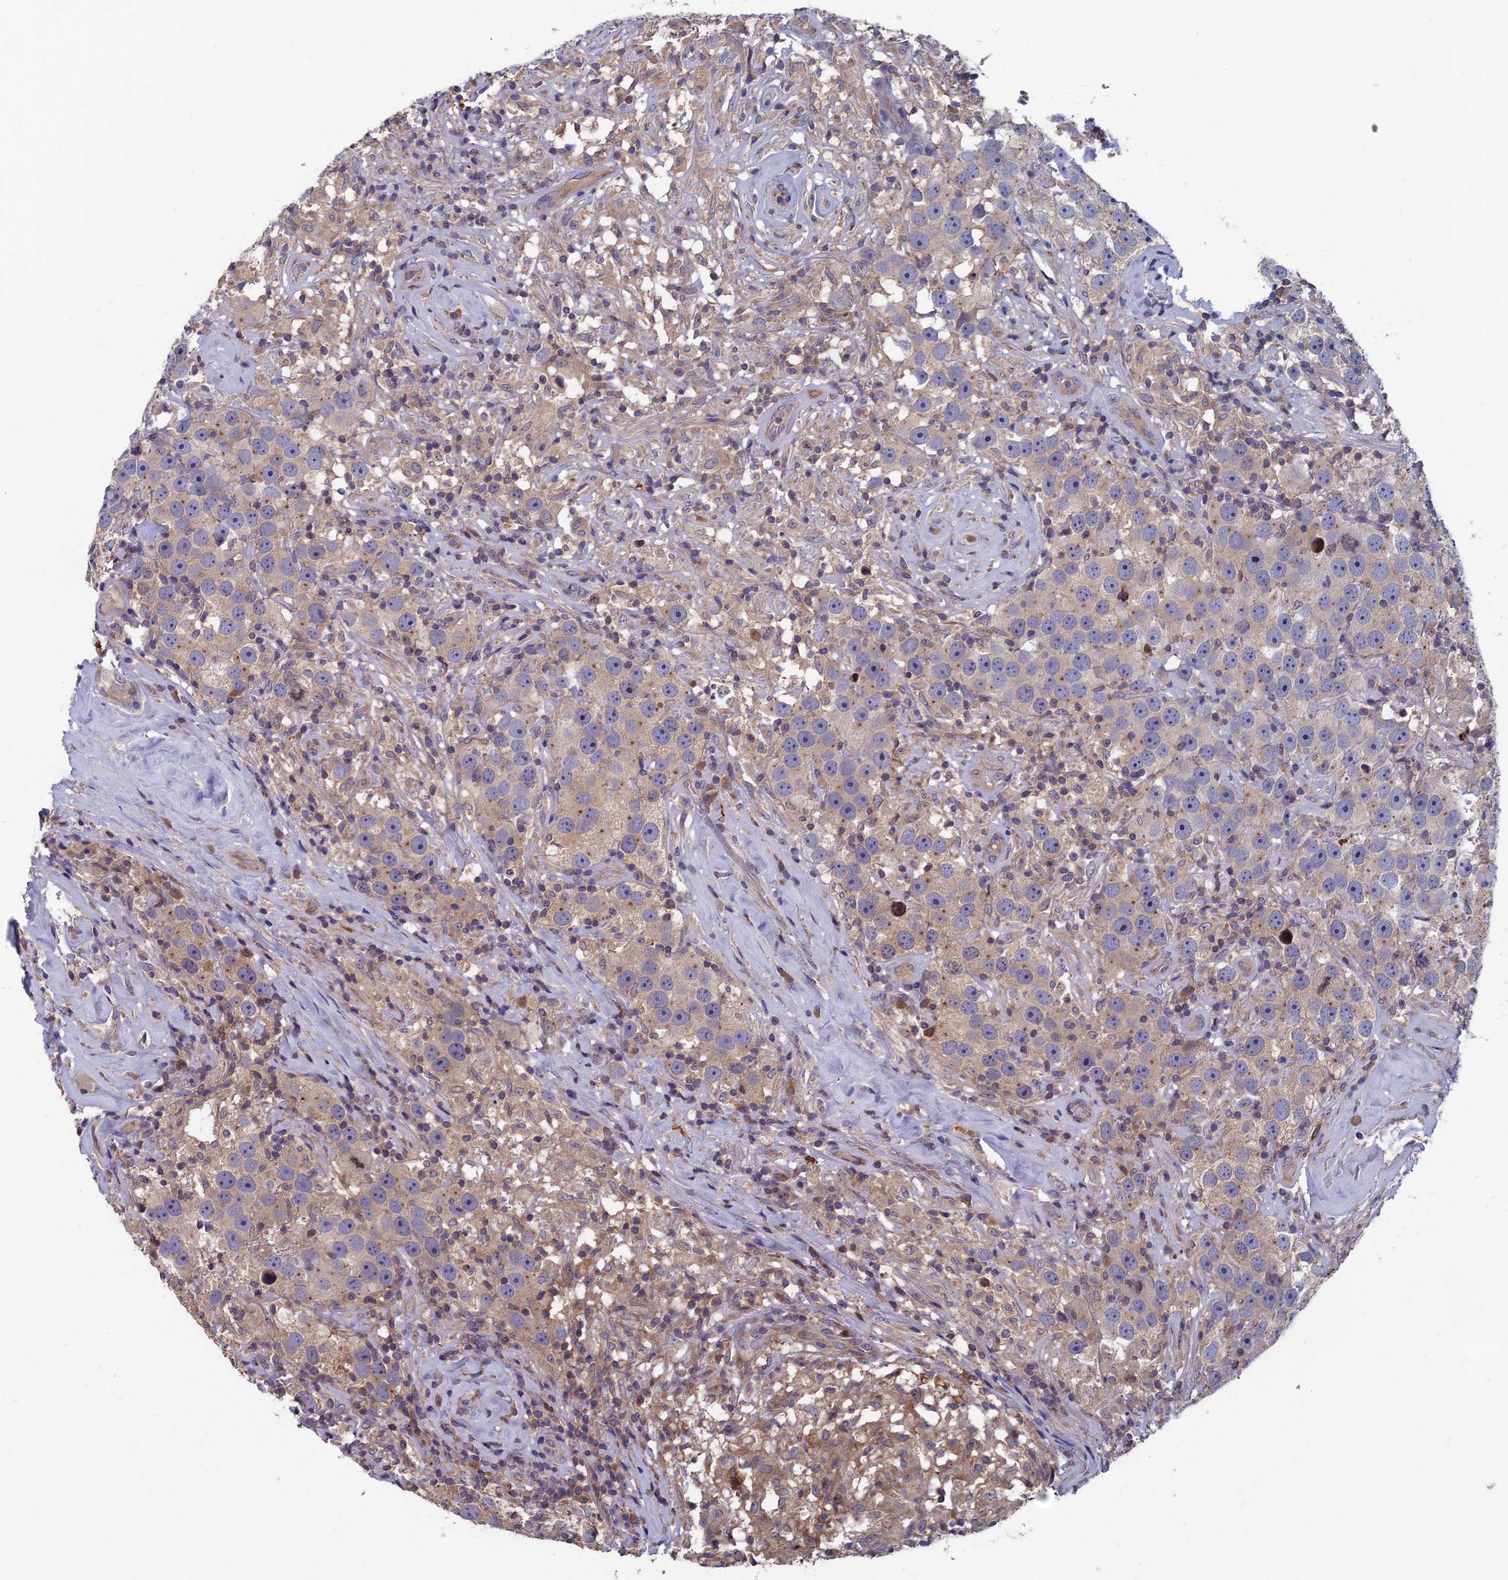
{"staining": {"intensity": "weak", "quantity": "25%-75%", "location": "cytoplasmic/membranous"}, "tissue": "testis cancer", "cell_type": "Tumor cells", "image_type": "cancer", "snomed": [{"axis": "morphology", "description": "Seminoma, NOS"}, {"axis": "topography", "description": "Testis"}], "caption": "Immunohistochemistry (DAB) staining of testis cancer demonstrates weak cytoplasmic/membranous protein staining in approximately 25%-75% of tumor cells.", "gene": "TNK2", "patient": {"sex": "male", "age": 49}}